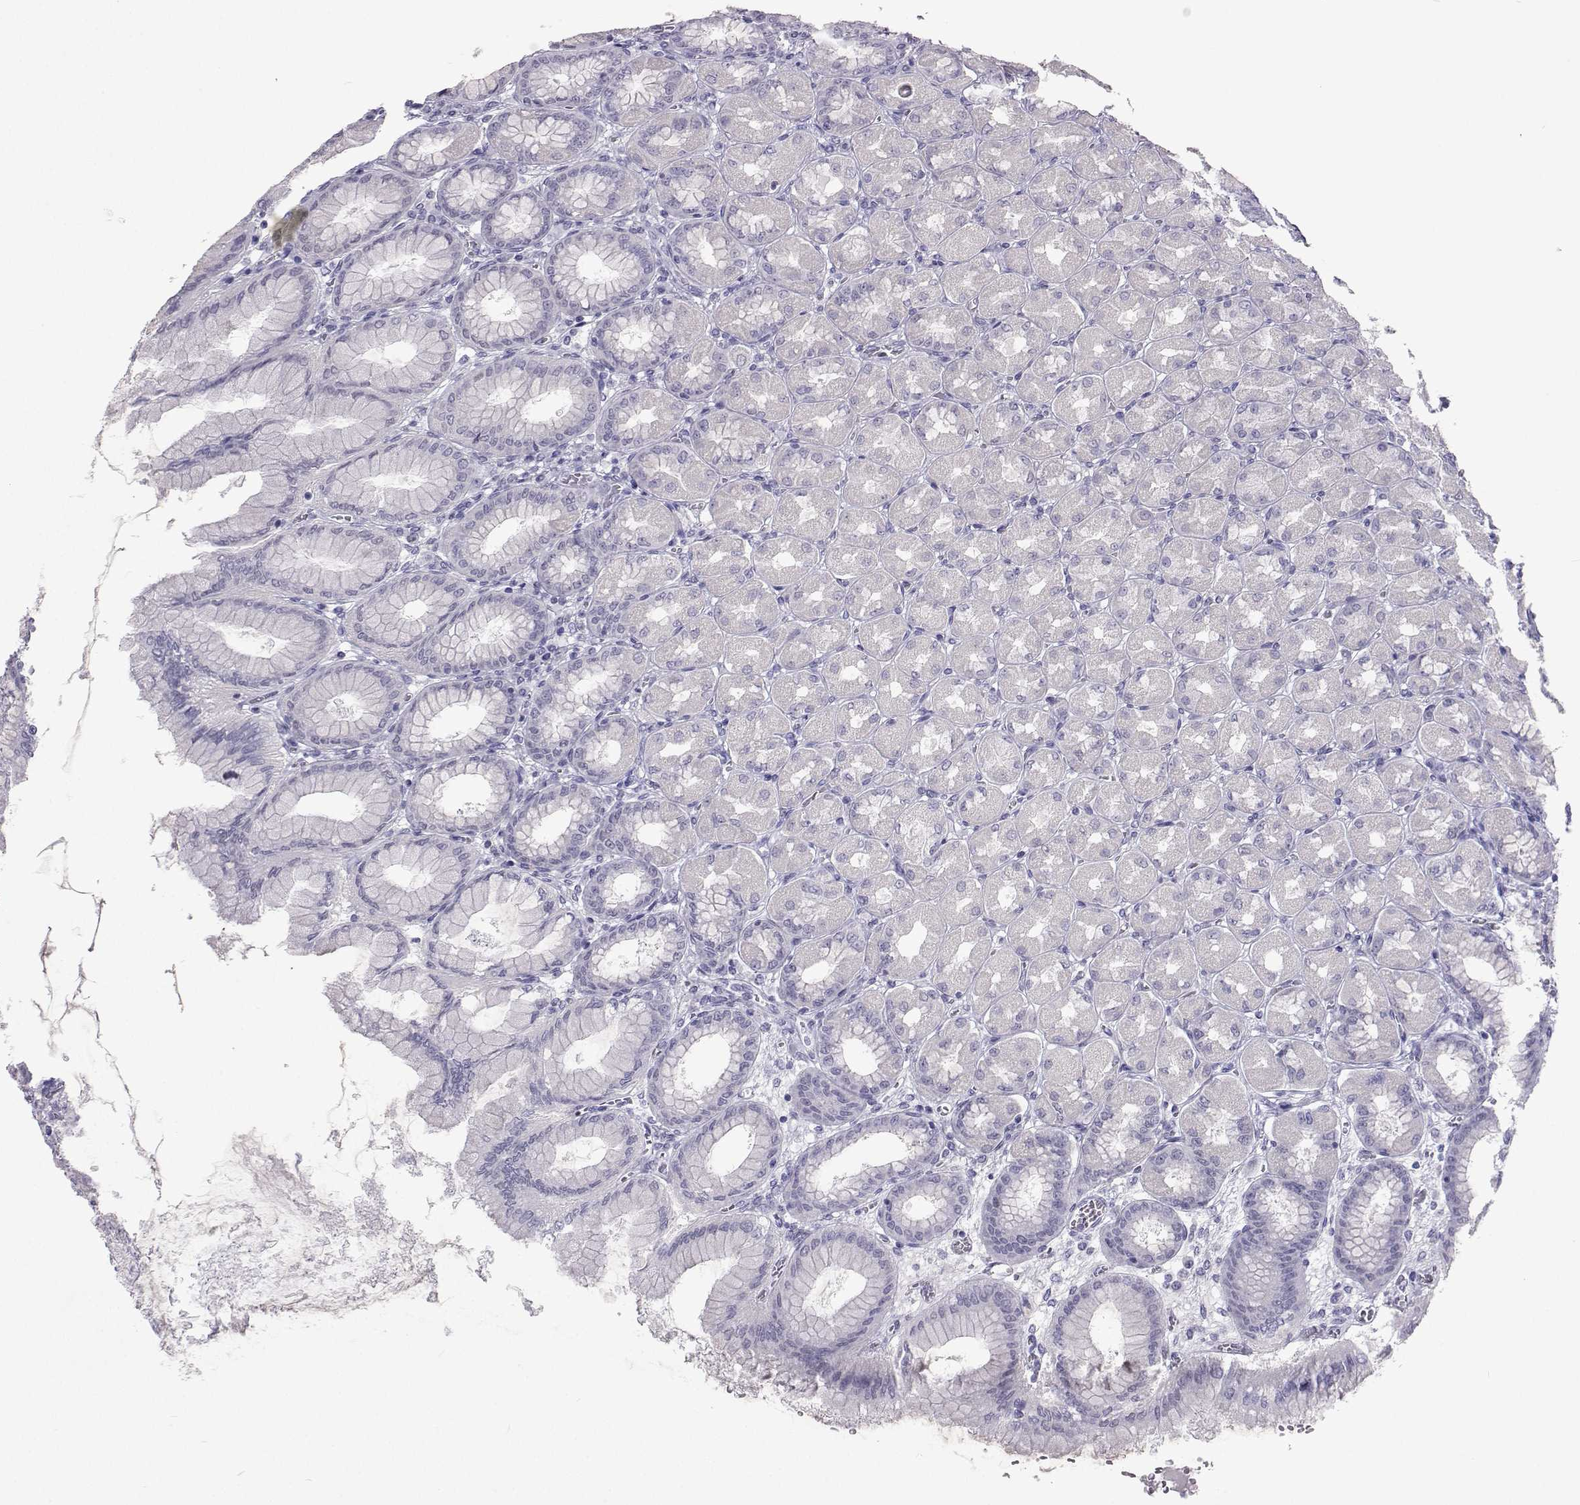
{"staining": {"intensity": "negative", "quantity": "none", "location": "none"}, "tissue": "stomach", "cell_type": "Glandular cells", "image_type": "normal", "snomed": [{"axis": "morphology", "description": "Normal tissue, NOS"}, {"axis": "topography", "description": "Stomach, upper"}], "caption": "Unremarkable stomach was stained to show a protein in brown. There is no significant staining in glandular cells. (Stains: DAB immunohistochemistry (IHC) with hematoxylin counter stain, Microscopy: brightfield microscopy at high magnification).", "gene": "GALM", "patient": {"sex": "female", "age": 56}}